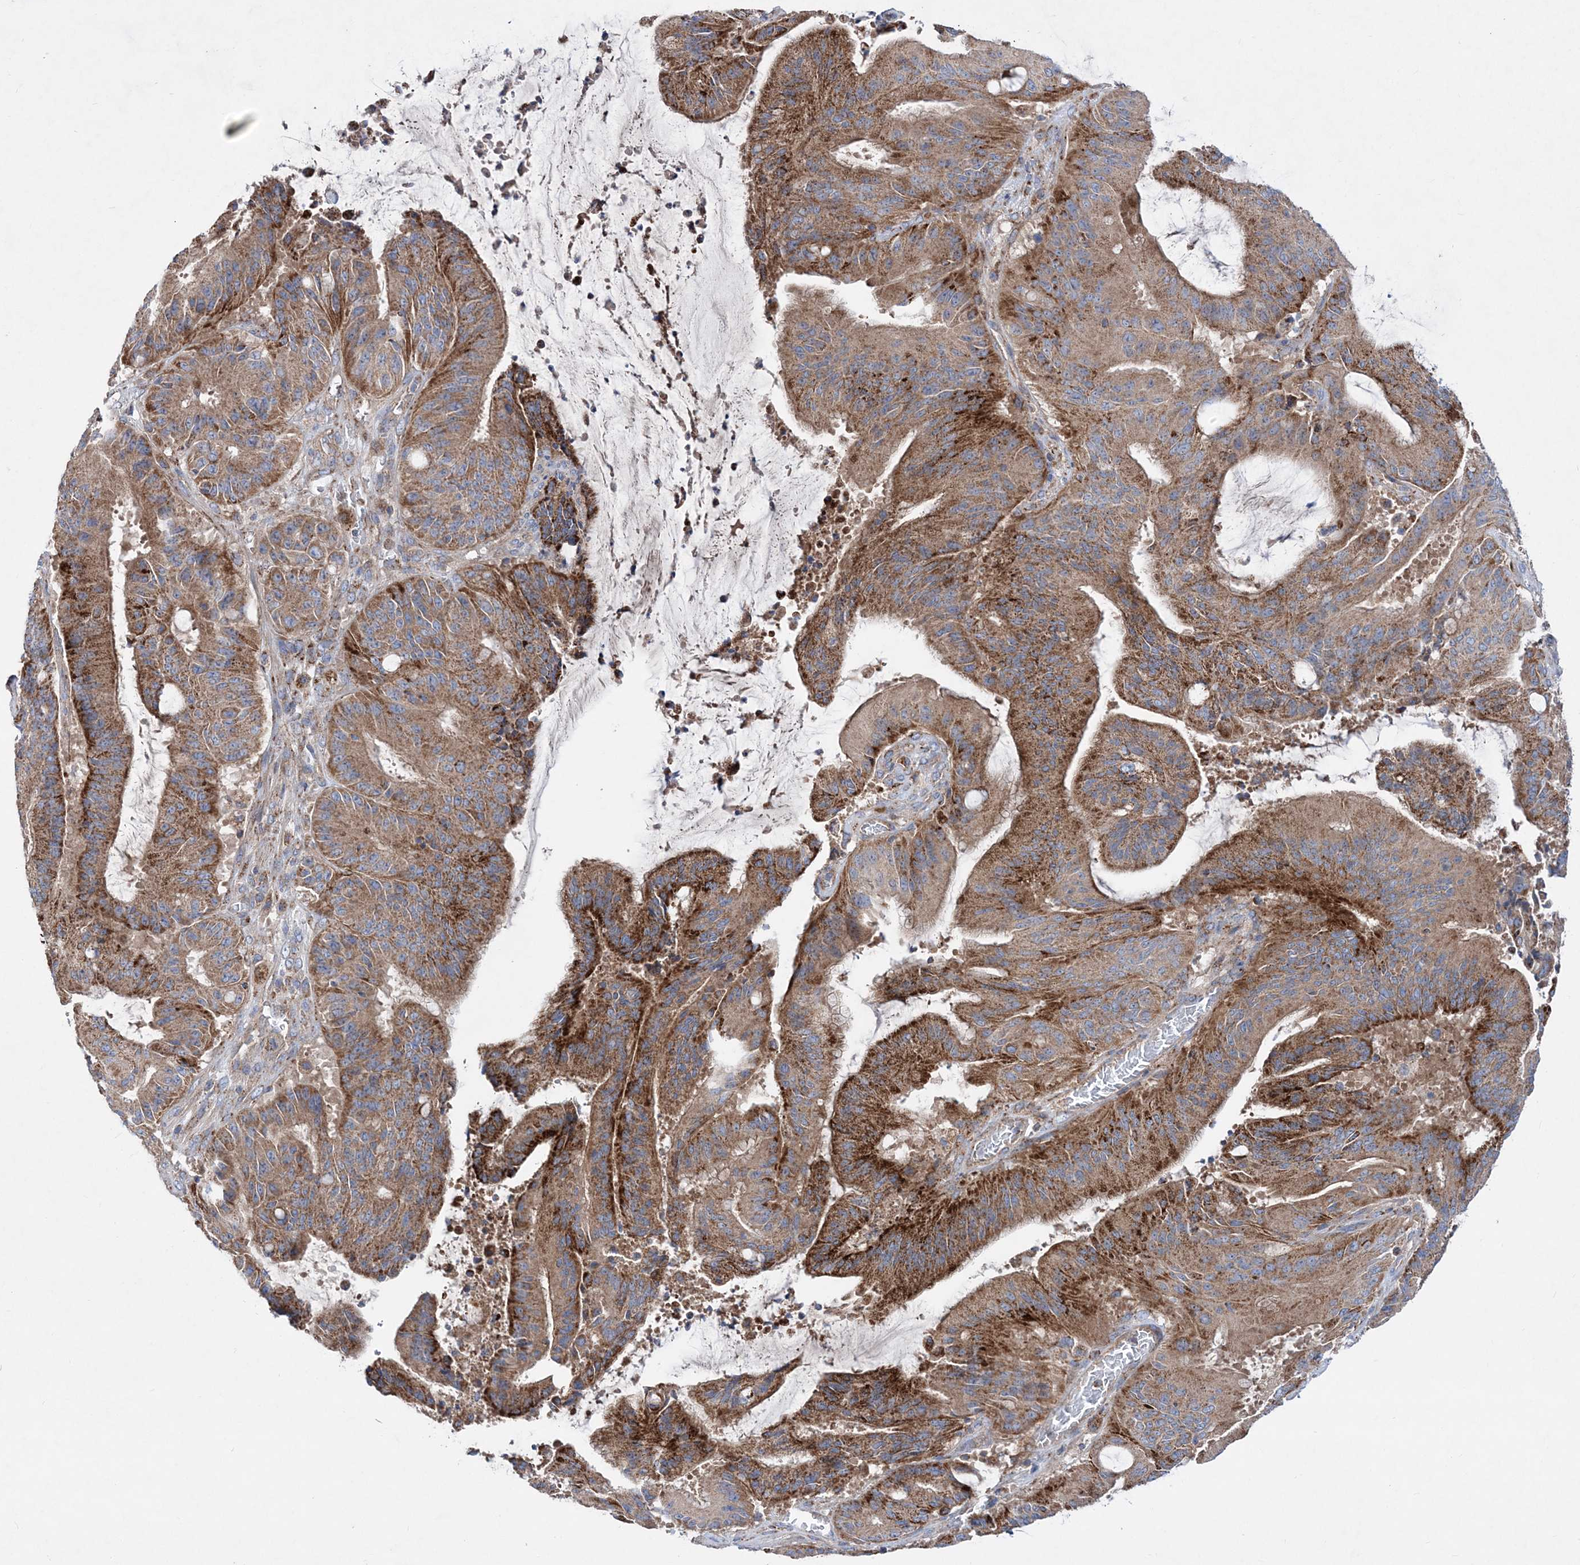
{"staining": {"intensity": "strong", "quantity": ">75%", "location": "cytoplasmic/membranous"}, "tissue": "liver cancer", "cell_type": "Tumor cells", "image_type": "cancer", "snomed": [{"axis": "morphology", "description": "Normal tissue, NOS"}, {"axis": "morphology", "description": "Cholangiocarcinoma"}, {"axis": "topography", "description": "Liver"}, {"axis": "topography", "description": "Peripheral nerve tissue"}], "caption": "The histopathology image shows staining of liver cancer (cholangiocarcinoma), revealing strong cytoplasmic/membranous protein staining (brown color) within tumor cells.", "gene": "NGLY1", "patient": {"sex": "female", "age": 73}}